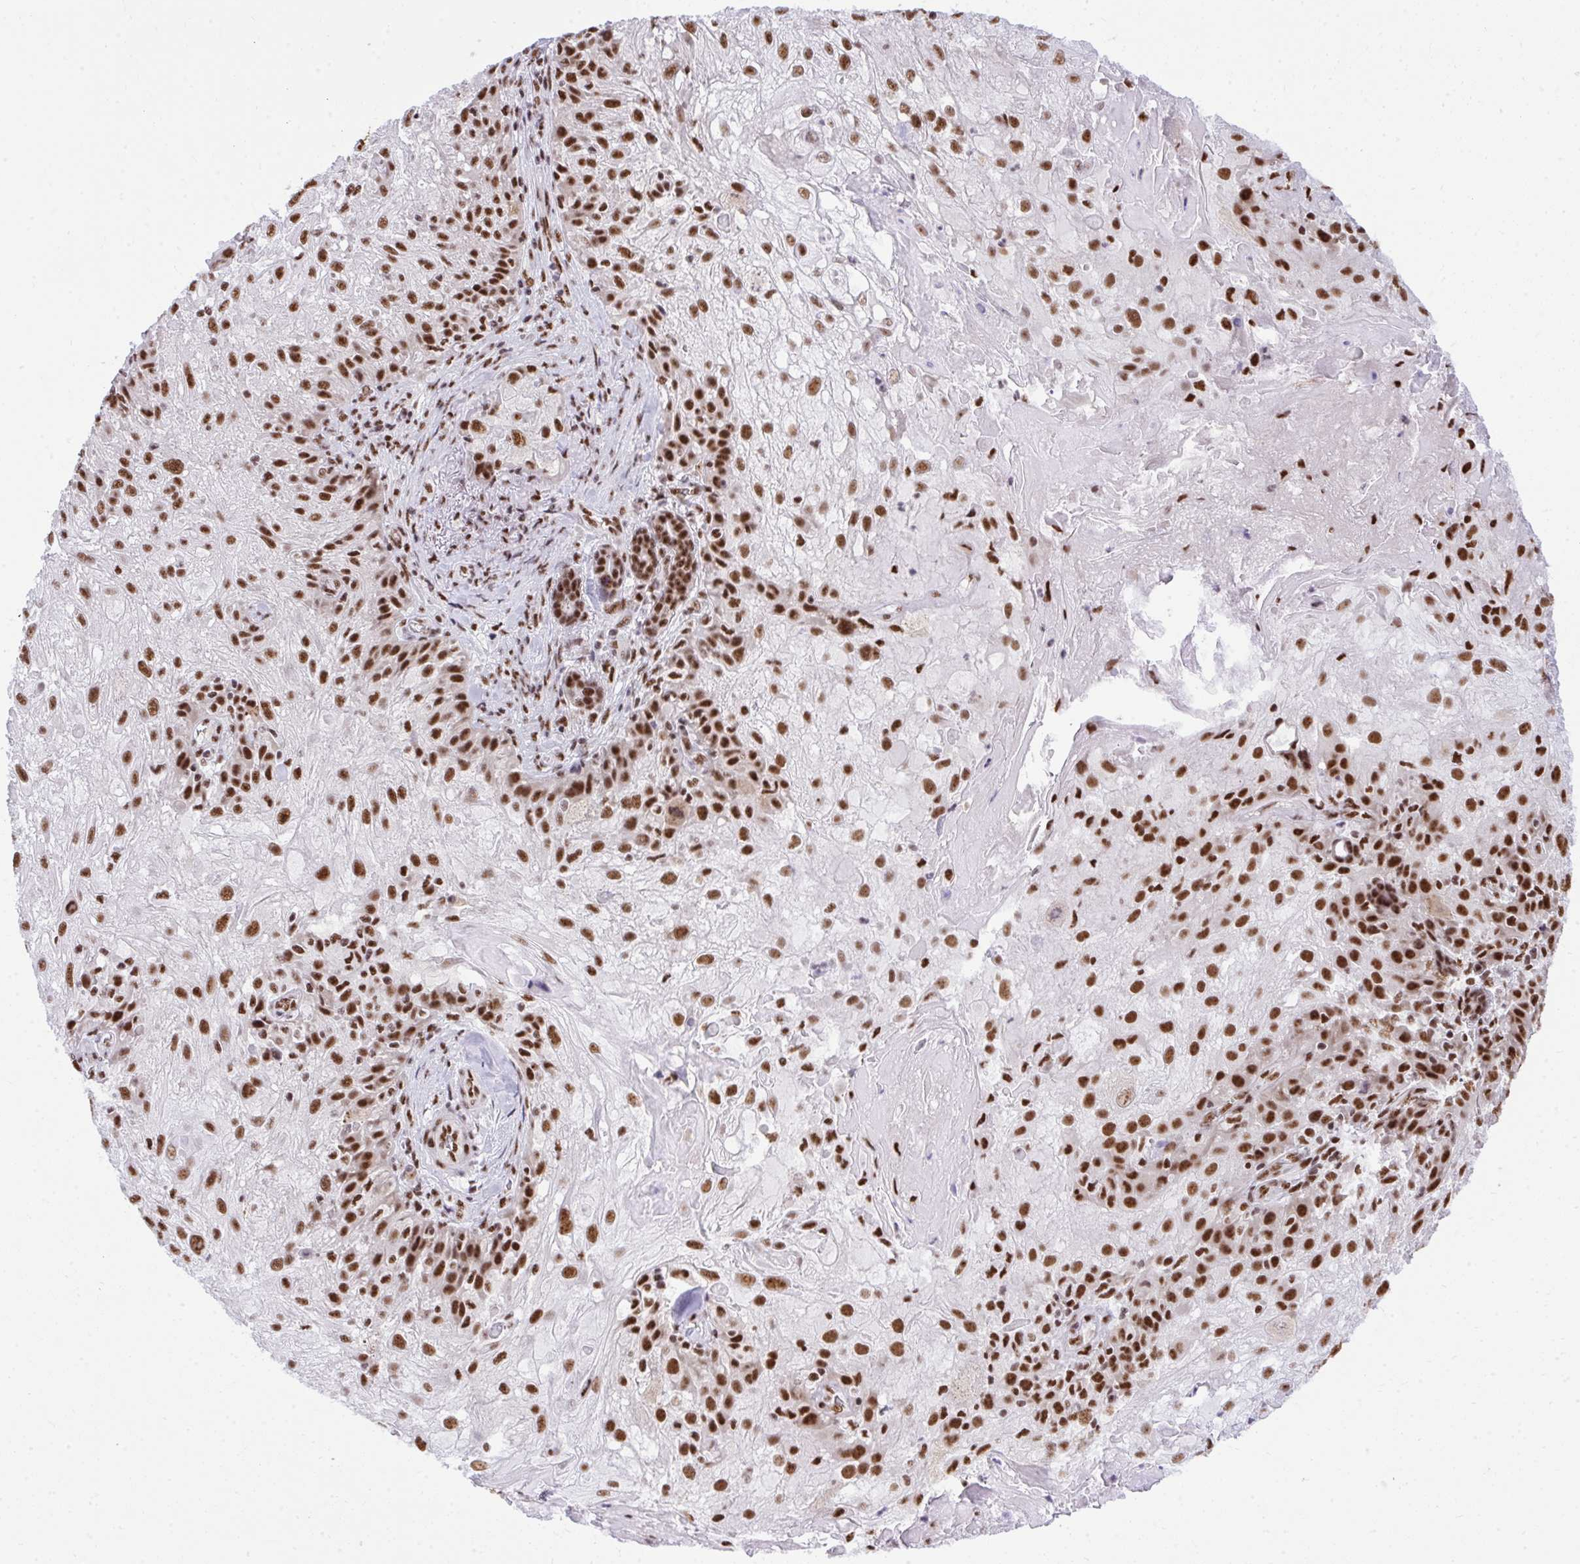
{"staining": {"intensity": "moderate", "quantity": ">75%", "location": "nuclear"}, "tissue": "skin cancer", "cell_type": "Tumor cells", "image_type": "cancer", "snomed": [{"axis": "morphology", "description": "Normal tissue, NOS"}, {"axis": "morphology", "description": "Squamous cell carcinoma, NOS"}, {"axis": "topography", "description": "Skin"}], "caption": "Tumor cells reveal moderate nuclear expression in about >75% of cells in skin cancer (squamous cell carcinoma).", "gene": "PRPF19", "patient": {"sex": "female", "age": 83}}